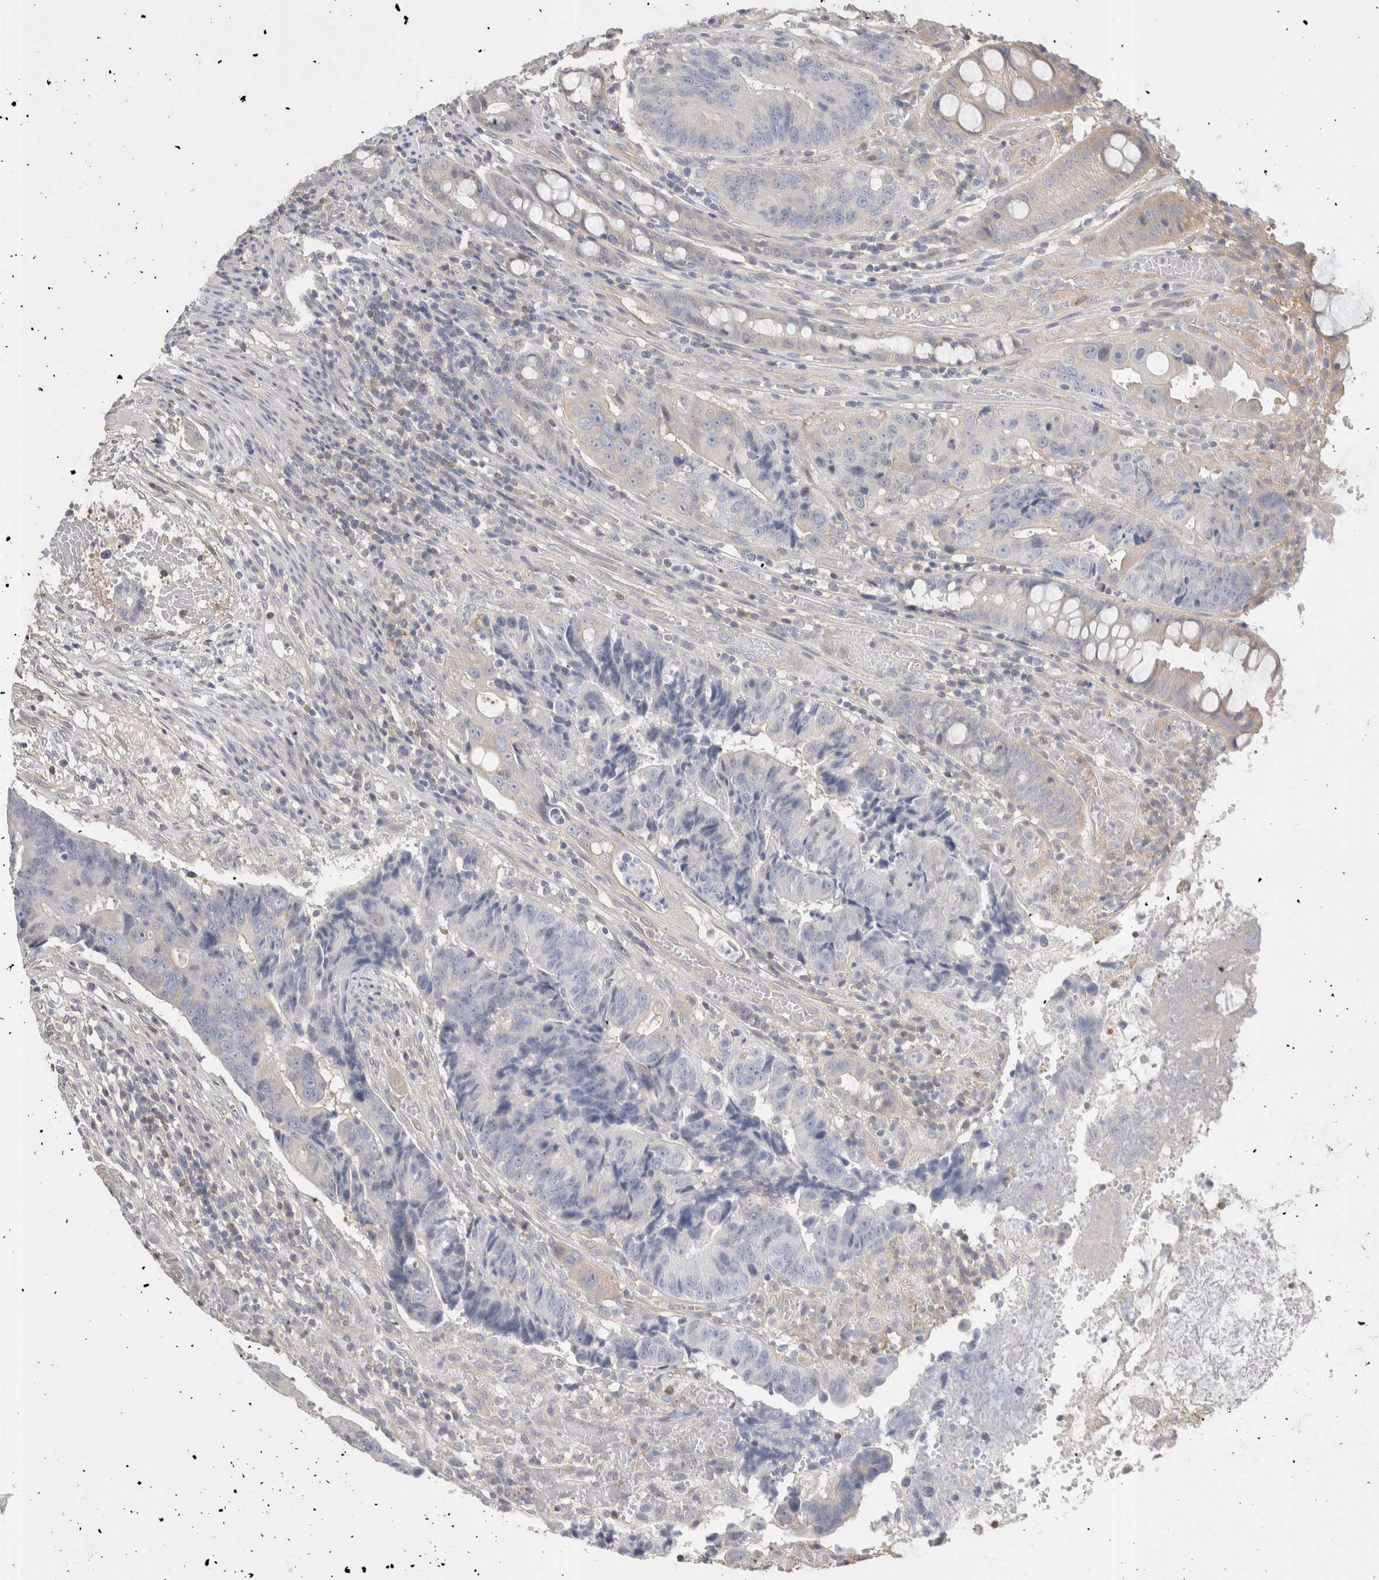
{"staining": {"intensity": "weak", "quantity": "<25%", "location": "cytoplasmic/membranous"}, "tissue": "colorectal cancer", "cell_type": "Tumor cells", "image_type": "cancer", "snomed": [{"axis": "morphology", "description": "Adenocarcinoma, NOS"}, {"axis": "topography", "description": "Colon"}], "caption": "This is a histopathology image of immunohistochemistry staining of adenocarcinoma (colorectal), which shows no staining in tumor cells.", "gene": "CAPN2", "patient": {"sex": "female", "age": 57}}